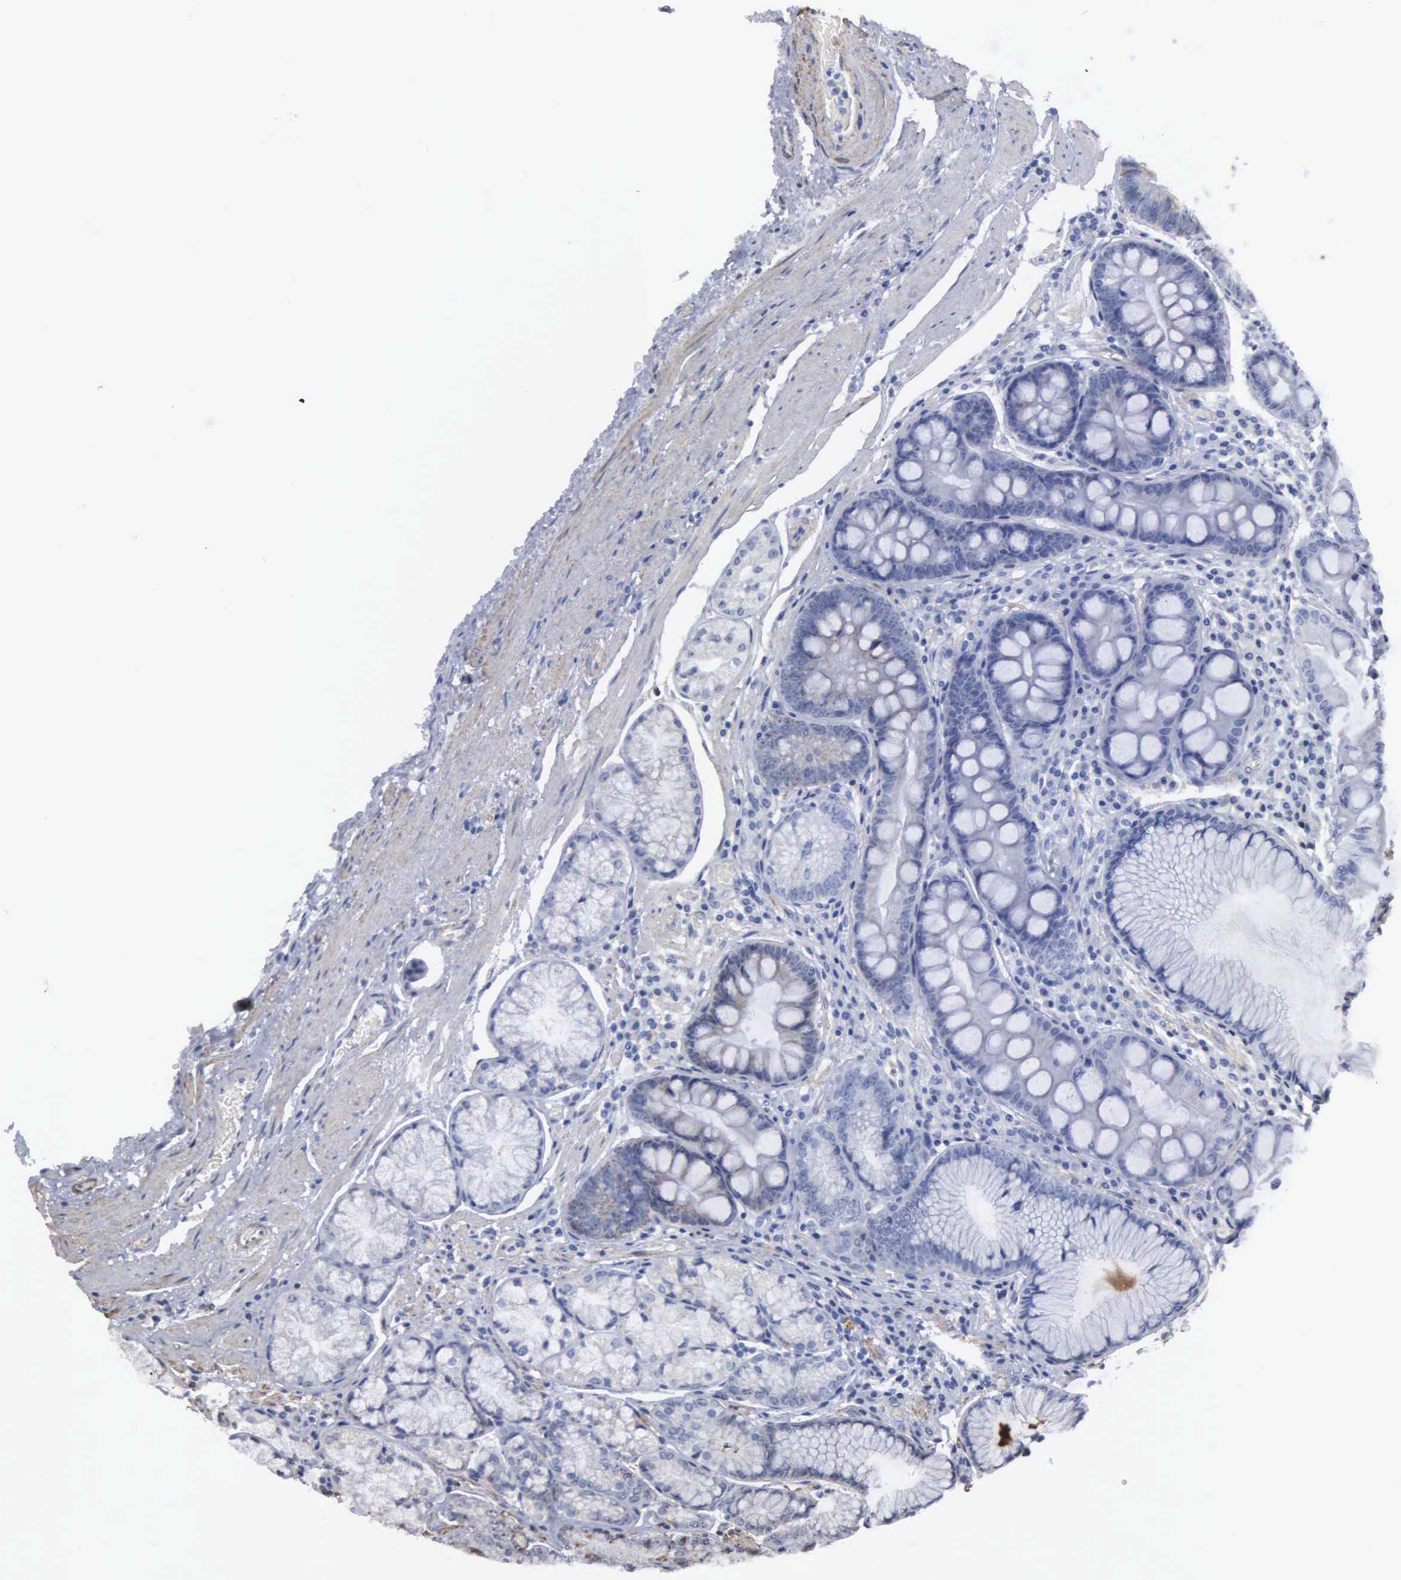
{"staining": {"intensity": "negative", "quantity": "none", "location": "none"}, "tissue": "stomach", "cell_type": "Glandular cells", "image_type": "normal", "snomed": [{"axis": "morphology", "description": "Normal tissue, NOS"}, {"axis": "topography", "description": "Stomach, lower"}], "caption": "IHC histopathology image of unremarkable stomach: human stomach stained with DAB (3,3'-diaminobenzidine) demonstrates no significant protein positivity in glandular cells.", "gene": "NGDN", "patient": {"sex": "female", "age": 93}}